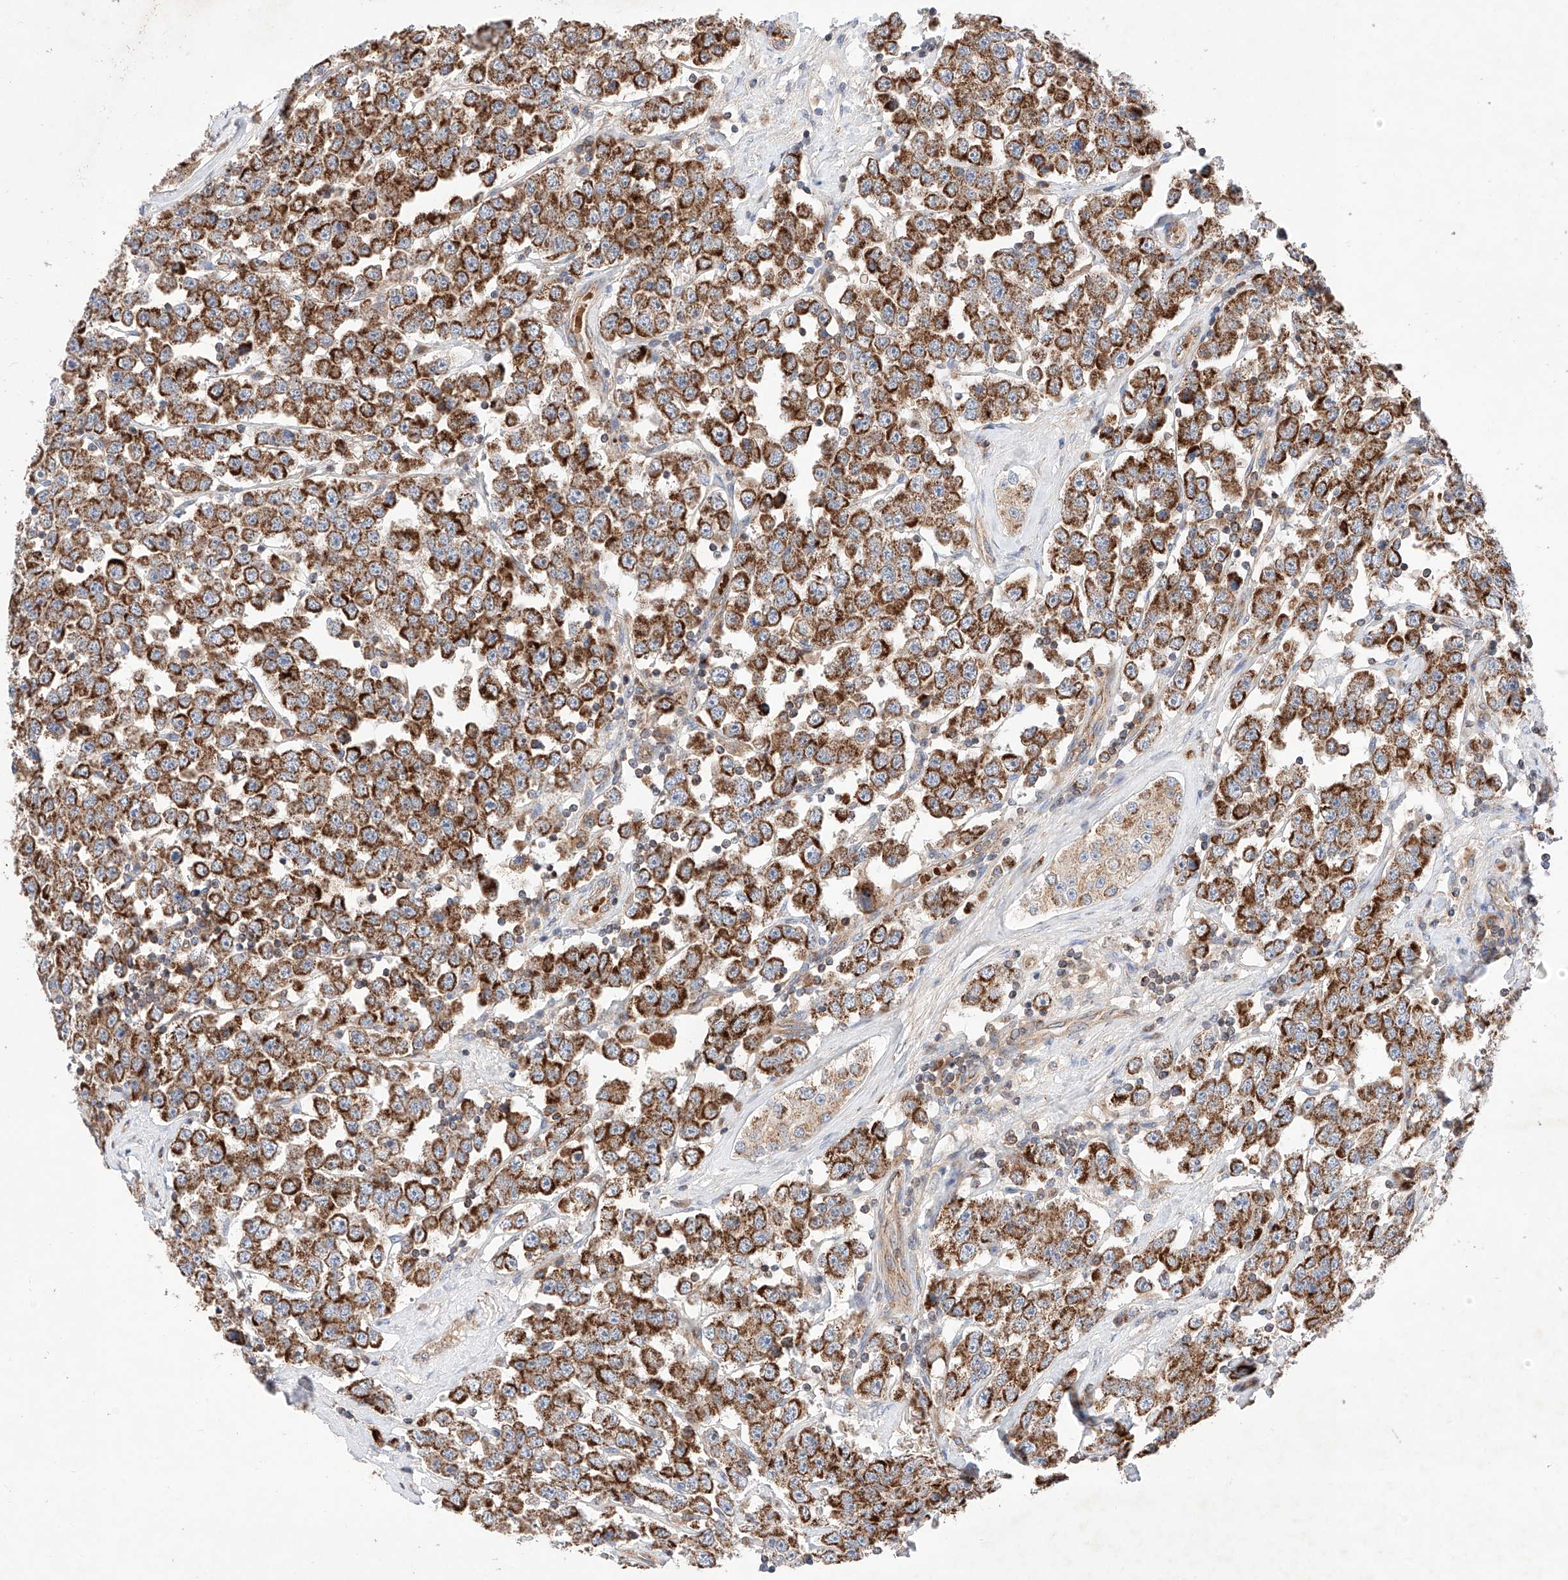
{"staining": {"intensity": "strong", "quantity": ">75%", "location": "cytoplasmic/membranous"}, "tissue": "testis cancer", "cell_type": "Tumor cells", "image_type": "cancer", "snomed": [{"axis": "morphology", "description": "Seminoma, NOS"}, {"axis": "topography", "description": "Testis"}], "caption": "Human seminoma (testis) stained with a protein marker shows strong staining in tumor cells.", "gene": "NR1D1", "patient": {"sex": "male", "age": 28}}